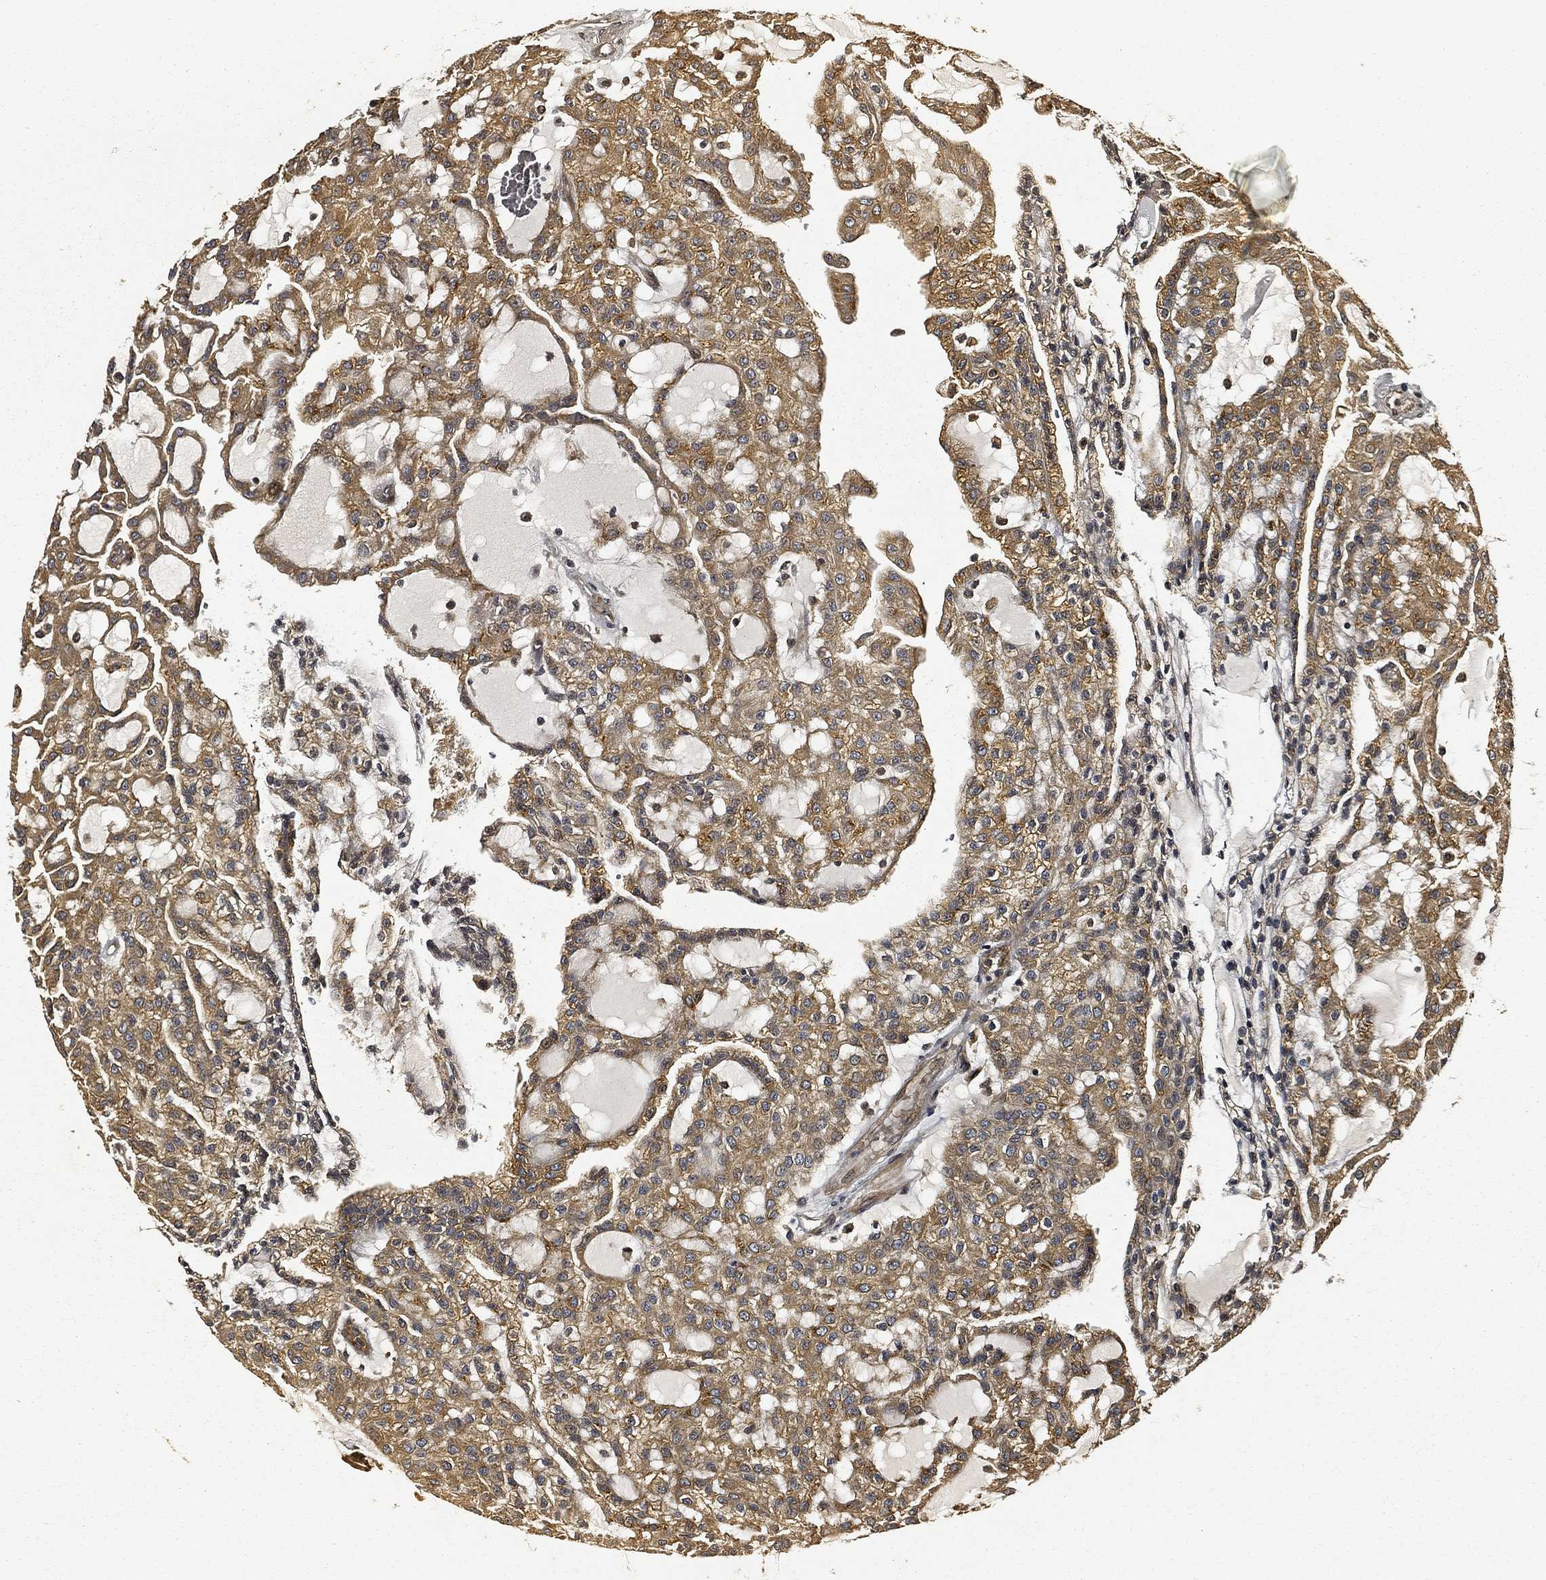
{"staining": {"intensity": "moderate", "quantity": "25%-75%", "location": "cytoplasmic/membranous"}, "tissue": "renal cancer", "cell_type": "Tumor cells", "image_type": "cancer", "snomed": [{"axis": "morphology", "description": "Adenocarcinoma, NOS"}, {"axis": "topography", "description": "Kidney"}], "caption": "Tumor cells reveal medium levels of moderate cytoplasmic/membranous expression in about 25%-75% of cells in human adenocarcinoma (renal).", "gene": "BABAM2", "patient": {"sex": "male", "age": 63}}